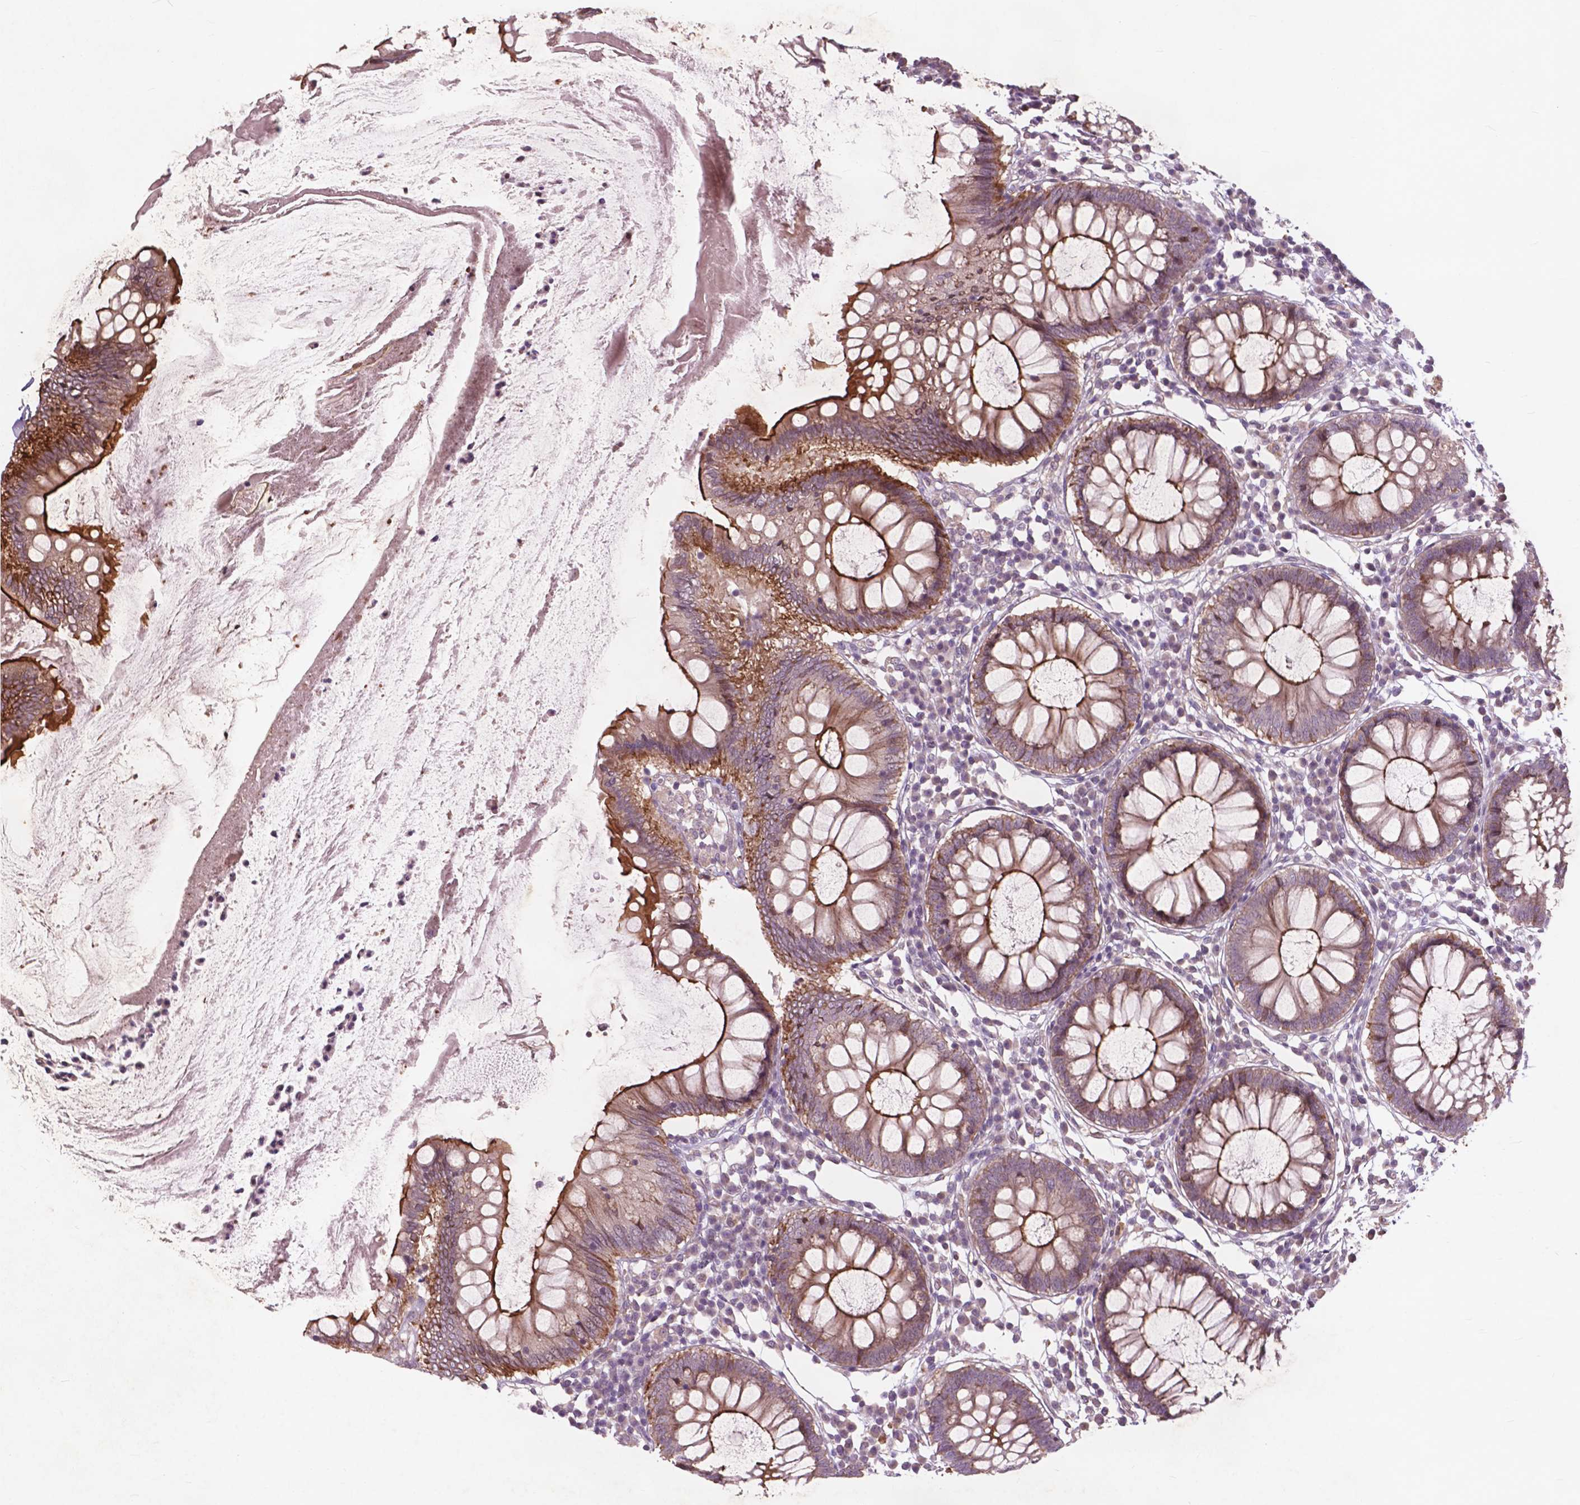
{"staining": {"intensity": "moderate", "quantity": ">75%", "location": "cytoplasmic/membranous"}, "tissue": "colon", "cell_type": "Endothelial cells", "image_type": "normal", "snomed": [{"axis": "morphology", "description": "Normal tissue, NOS"}, {"axis": "morphology", "description": "Adenocarcinoma, NOS"}, {"axis": "topography", "description": "Colon"}], "caption": "About >75% of endothelial cells in unremarkable colon demonstrate moderate cytoplasmic/membranous protein positivity as visualized by brown immunohistochemical staining.", "gene": "RFPL4B", "patient": {"sex": "male", "age": 83}}